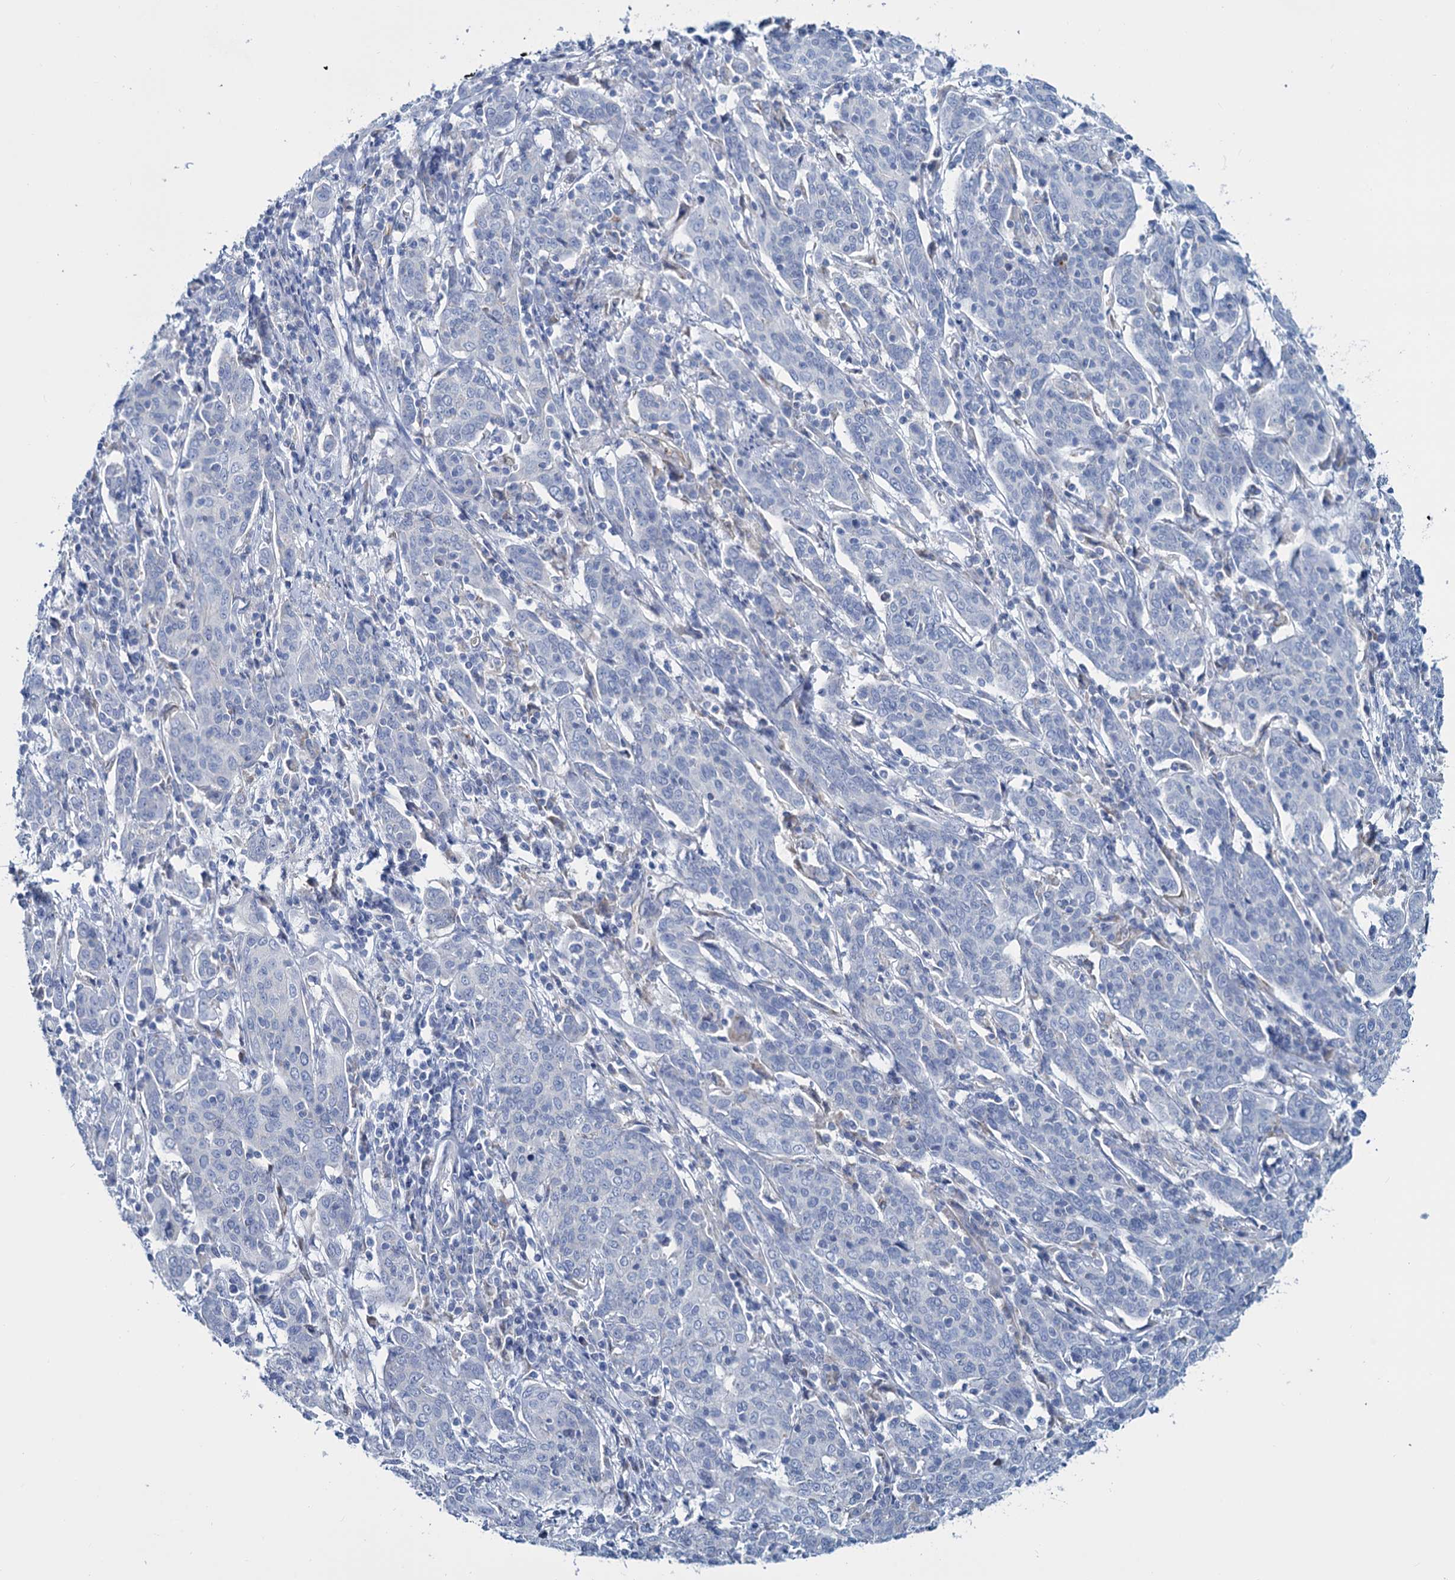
{"staining": {"intensity": "negative", "quantity": "none", "location": "none"}, "tissue": "cervical cancer", "cell_type": "Tumor cells", "image_type": "cancer", "snomed": [{"axis": "morphology", "description": "Squamous cell carcinoma, NOS"}, {"axis": "topography", "description": "Cervix"}], "caption": "IHC image of human cervical squamous cell carcinoma stained for a protein (brown), which displays no positivity in tumor cells.", "gene": "SLC1A3", "patient": {"sex": "female", "age": 67}}